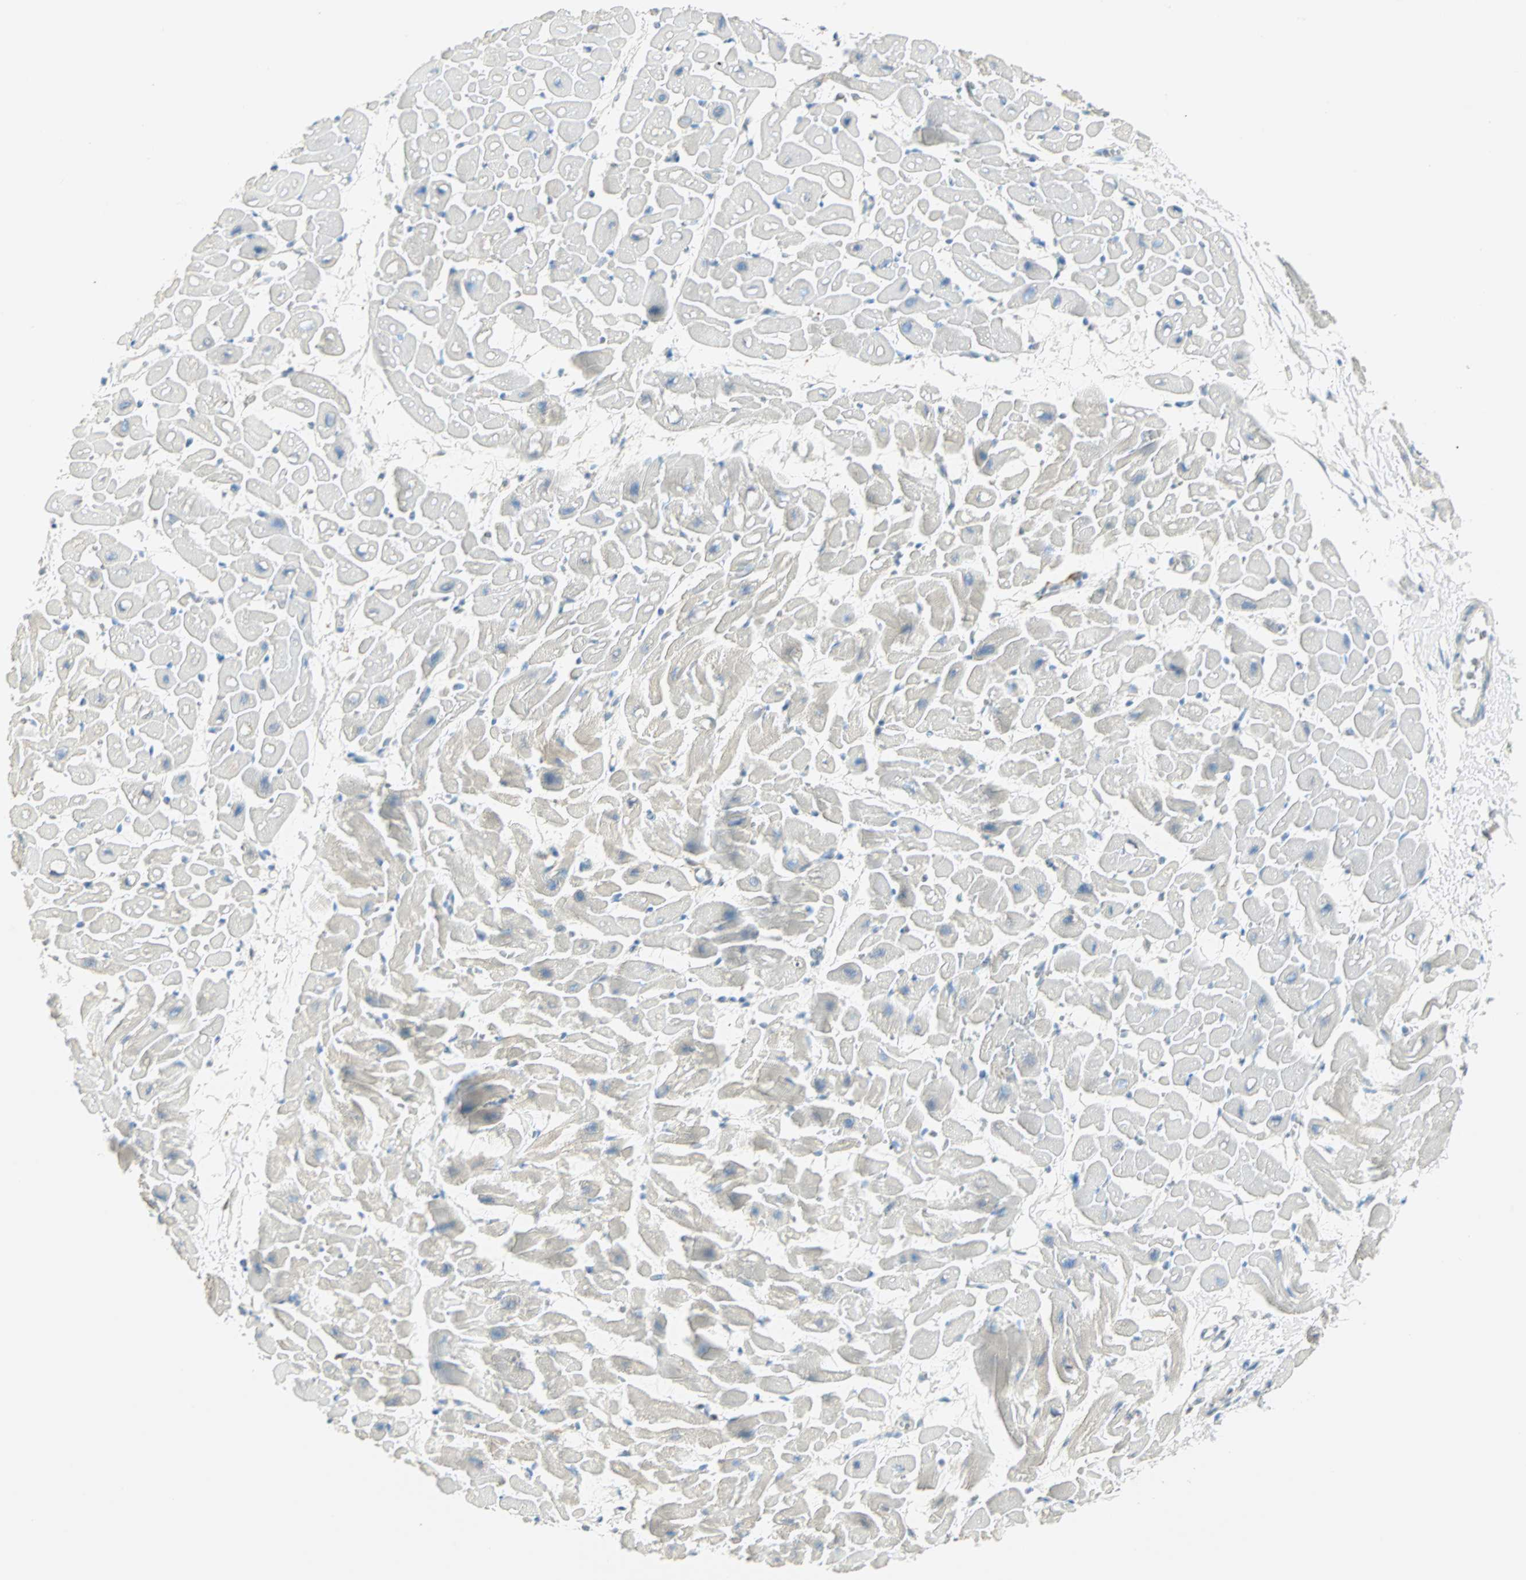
{"staining": {"intensity": "negative", "quantity": "none", "location": "none"}, "tissue": "heart muscle", "cell_type": "Cardiomyocytes", "image_type": "normal", "snomed": [{"axis": "morphology", "description": "Normal tissue, NOS"}, {"axis": "topography", "description": "Heart"}], "caption": "This is an immunohistochemistry (IHC) image of unremarkable human heart muscle. There is no staining in cardiomyocytes.", "gene": "ATF6", "patient": {"sex": "male", "age": 45}}